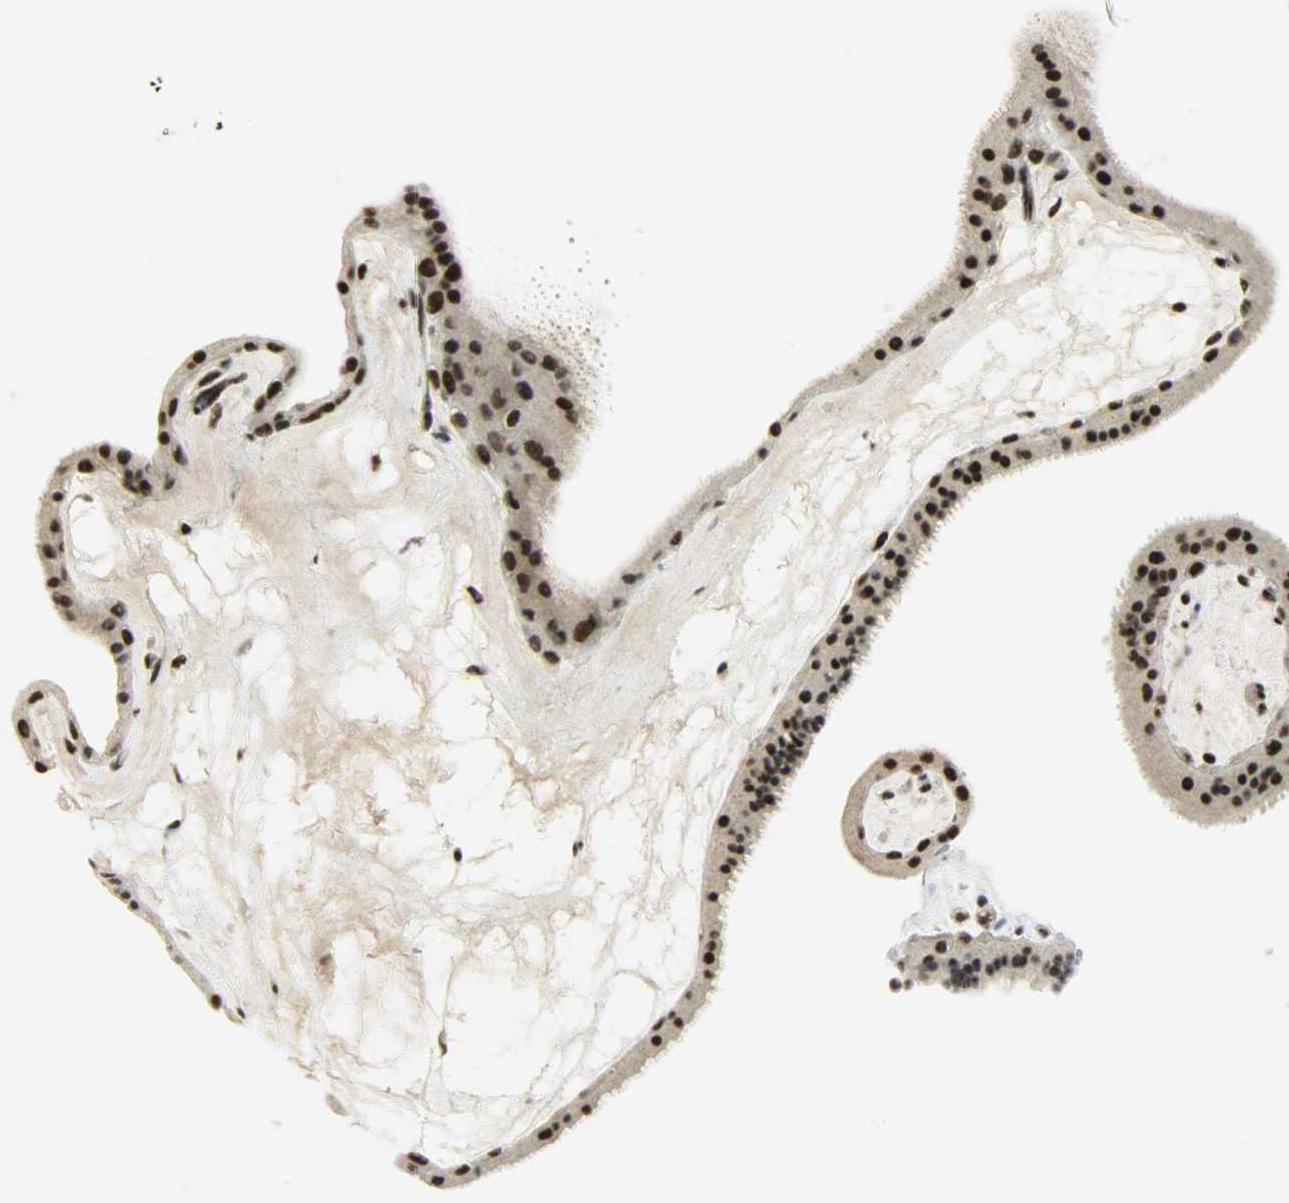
{"staining": {"intensity": "strong", "quantity": ">75%", "location": "nuclear"}, "tissue": "placenta", "cell_type": "Trophoblastic cells", "image_type": "normal", "snomed": [{"axis": "morphology", "description": "Normal tissue, NOS"}, {"axis": "topography", "description": "Placenta"}], "caption": "Unremarkable placenta displays strong nuclear expression in approximately >75% of trophoblastic cells, visualized by immunohistochemistry.", "gene": "SUGP1", "patient": {"sex": "female", "age": 19}}